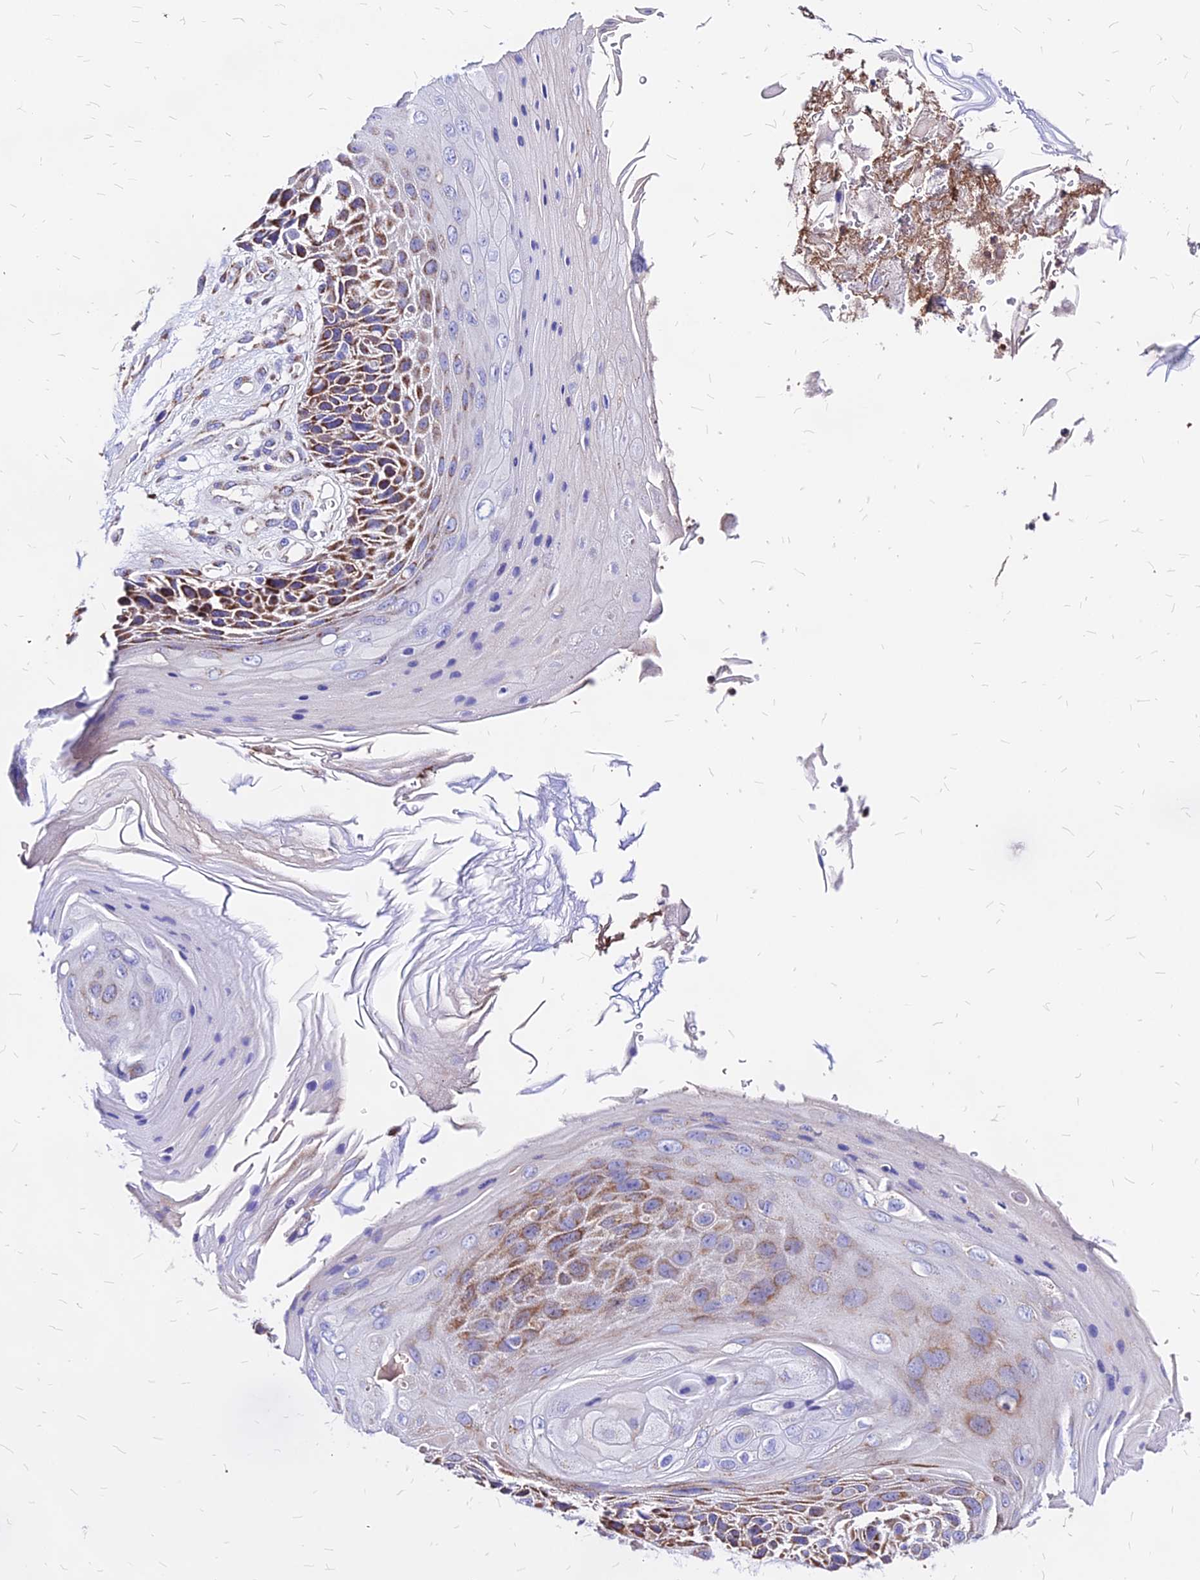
{"staining": {"intensity": "moderate", "quantity": ">75%", "location": "cytoplasmic/membranous"}, "tissue": "skin cancer", "cell_type": "Tumor cells", "image_type": "cancer", "snomed": [{"axis": "morphology", "description": "Squamous cell carcinoma, NOS"}, {"axis": "topography", "description": "Skin"}], "caption": "DAB immunohistochemical staining of human skin cancer (squamous cell carcinoma) displays moderate cytoplasmic/membranous protein staining in about >75% of tumor cells. (Brightfield microscopy of DAB IHC at high magnification).", "gene": "MRPL3", "patient": {"sex": "female", "age": 88}}